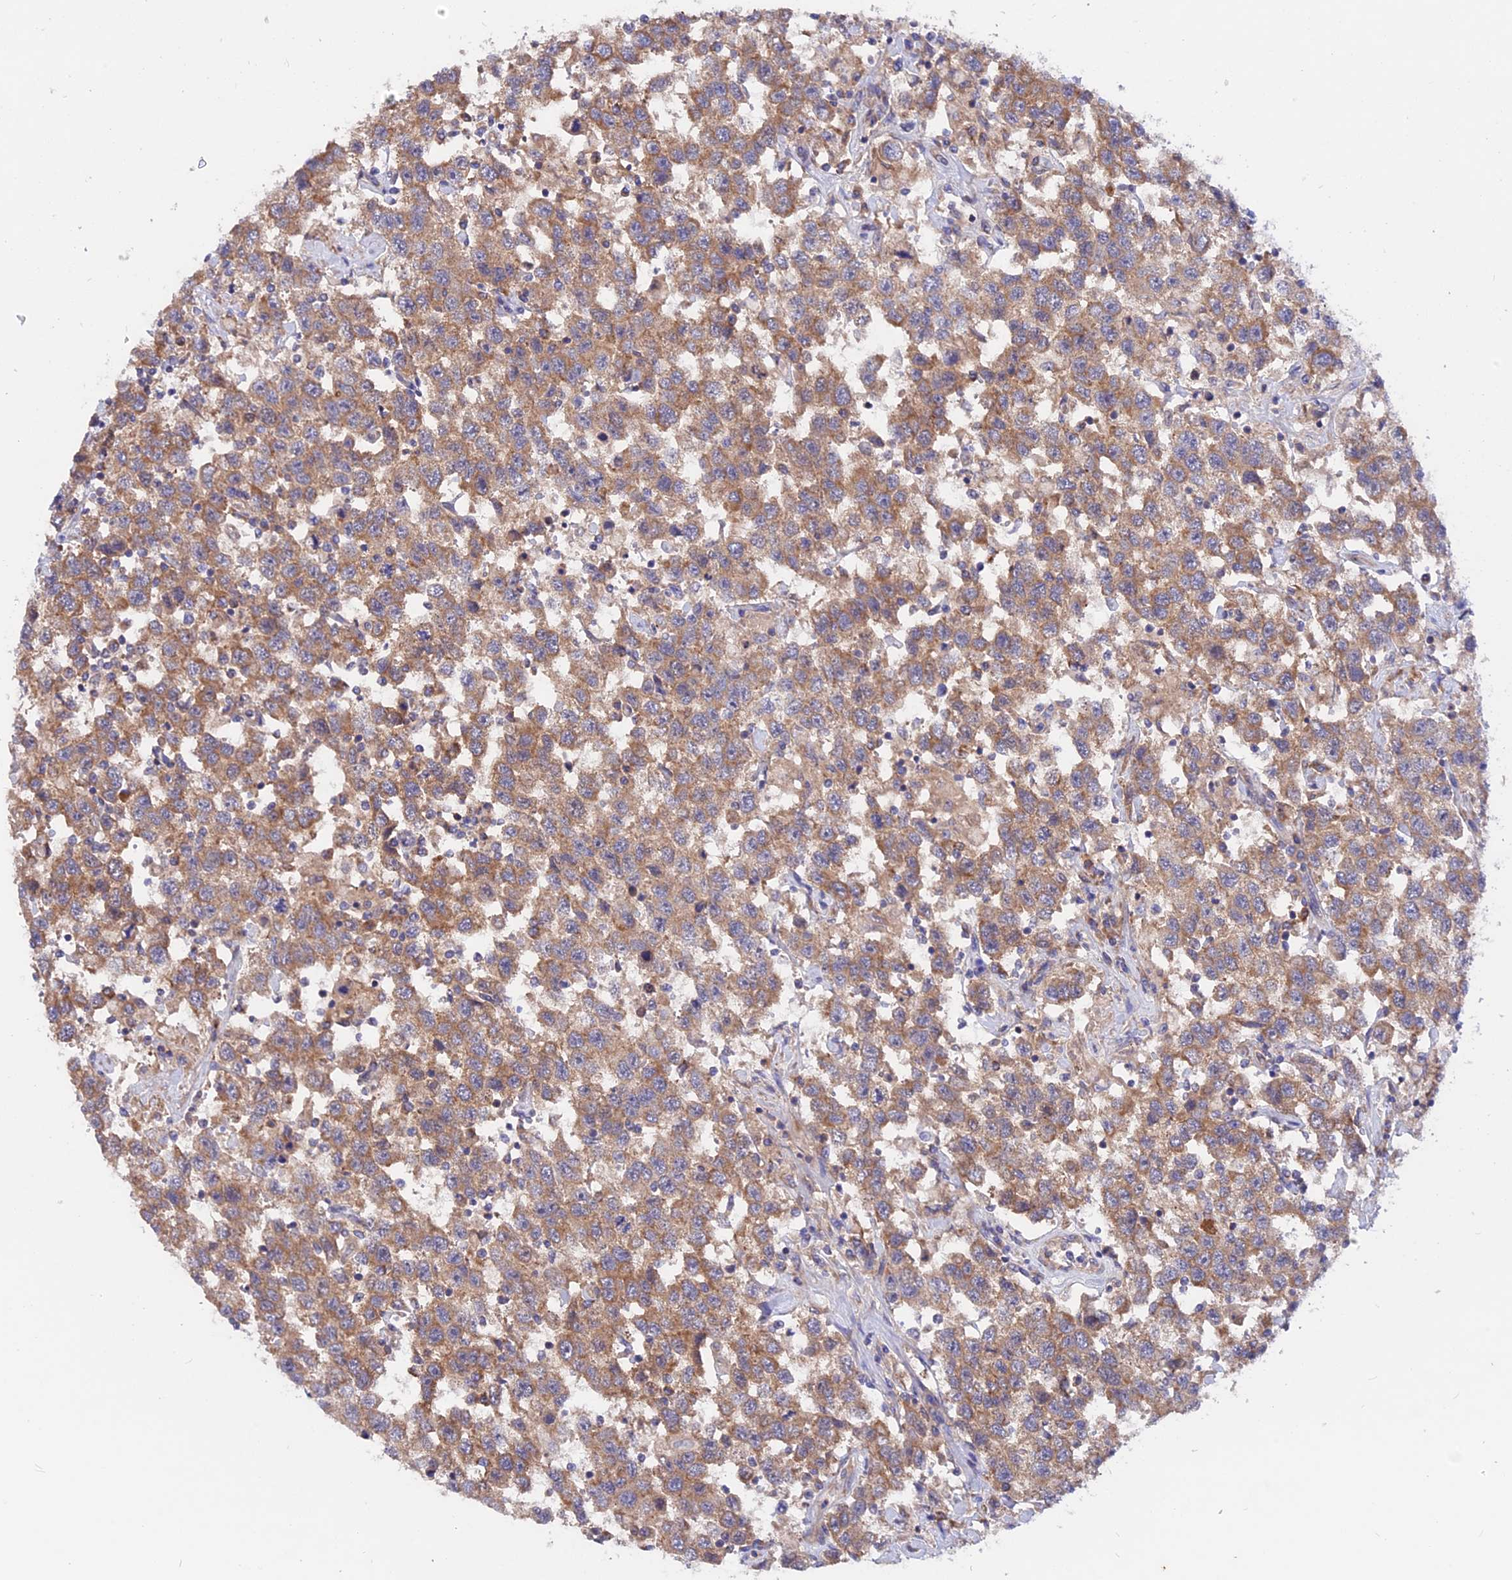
{"staining": {"intensity": "moderate", "quantity": ">75%", "location": "cytoplasmic/membranous"}, "tissue": "testis cancer", "cell_type": "Tumor cells", "image_type": "cancer", "snomed": [{"axis": "morphology", "description": "Seminoma, NOS"}, {"axis": "topography", "description": "Testis"}], "caption": "Brown immunohistochemical staining in human testis seminoma exhibits moderate cytoplasmic/membranous expression in about >75% of tumor cells. The staining was performed using DAB to visualize the protein expression in brown, while the nuclei were stained in blue with hematoxylin (Magnification: 20x).", "gene": "HYCC1", "patient": {"sex": "male", "age": 41}}